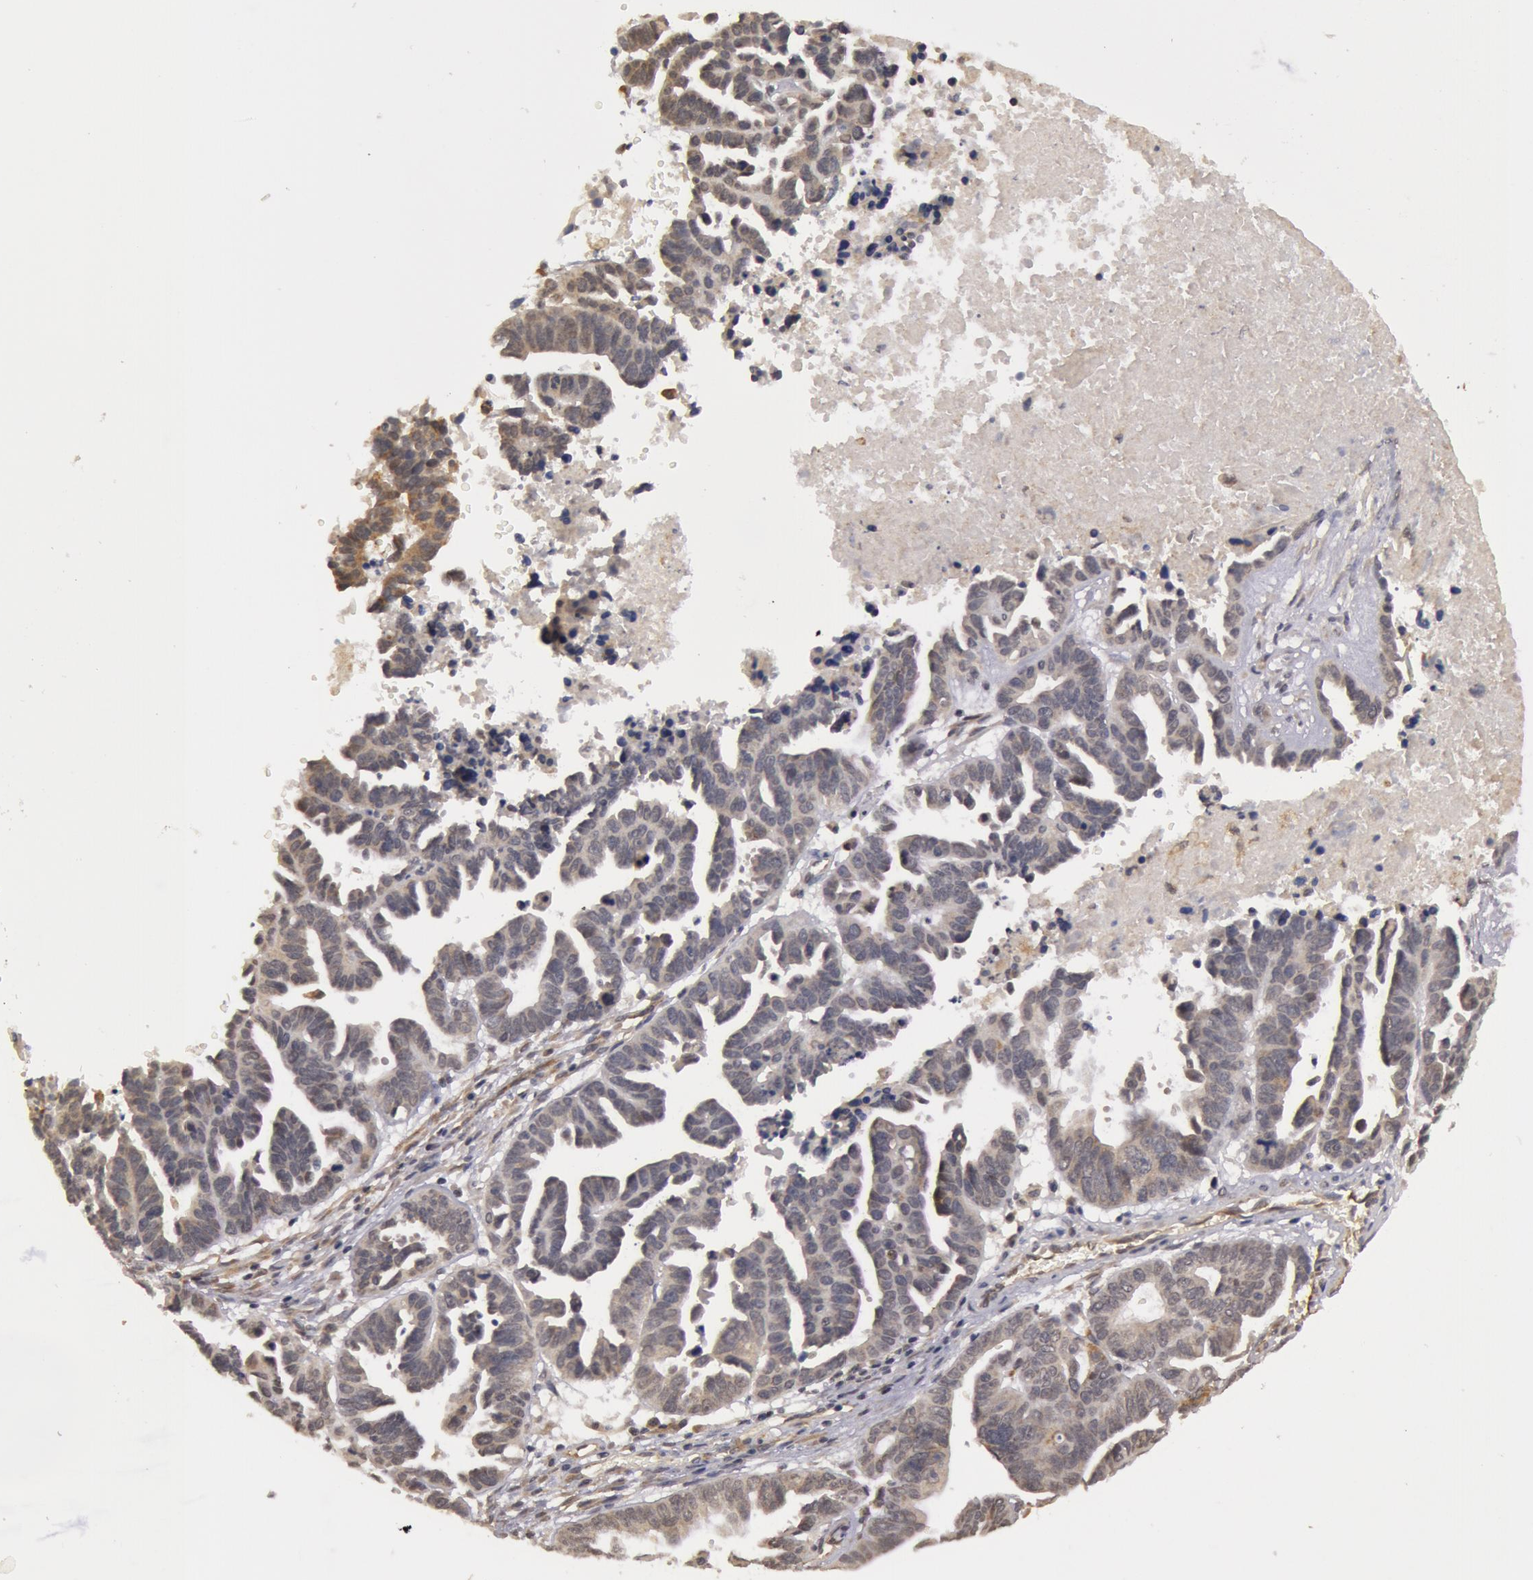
{"staining": {"intensity": "moderate", "quantity": "<25%", "location": "cytoplasmic/membranous"}, "tissue": "ovarian cancer", "cell_type": "Tumor cells", "image_type": "cancer", "snomed": [{"axis": "morphology", "description": "Carcinoma, endometroid"}, {"axis": "morphology", "description": "Cystadenocarcinoma, serous, NOS"}, {"axis": "topography", "description": "Ovary"}], "caption": "Protein staining reveals moderate cytoplasmic/membranous staining in approximately <25% of tumor cells in ovarian serous cystadenocarcinoma. (DAB = brown stain, brightfield microscopy at high magnification).", "gene": "SYTL4", "patient": {"sex": "female", "age": 45}}